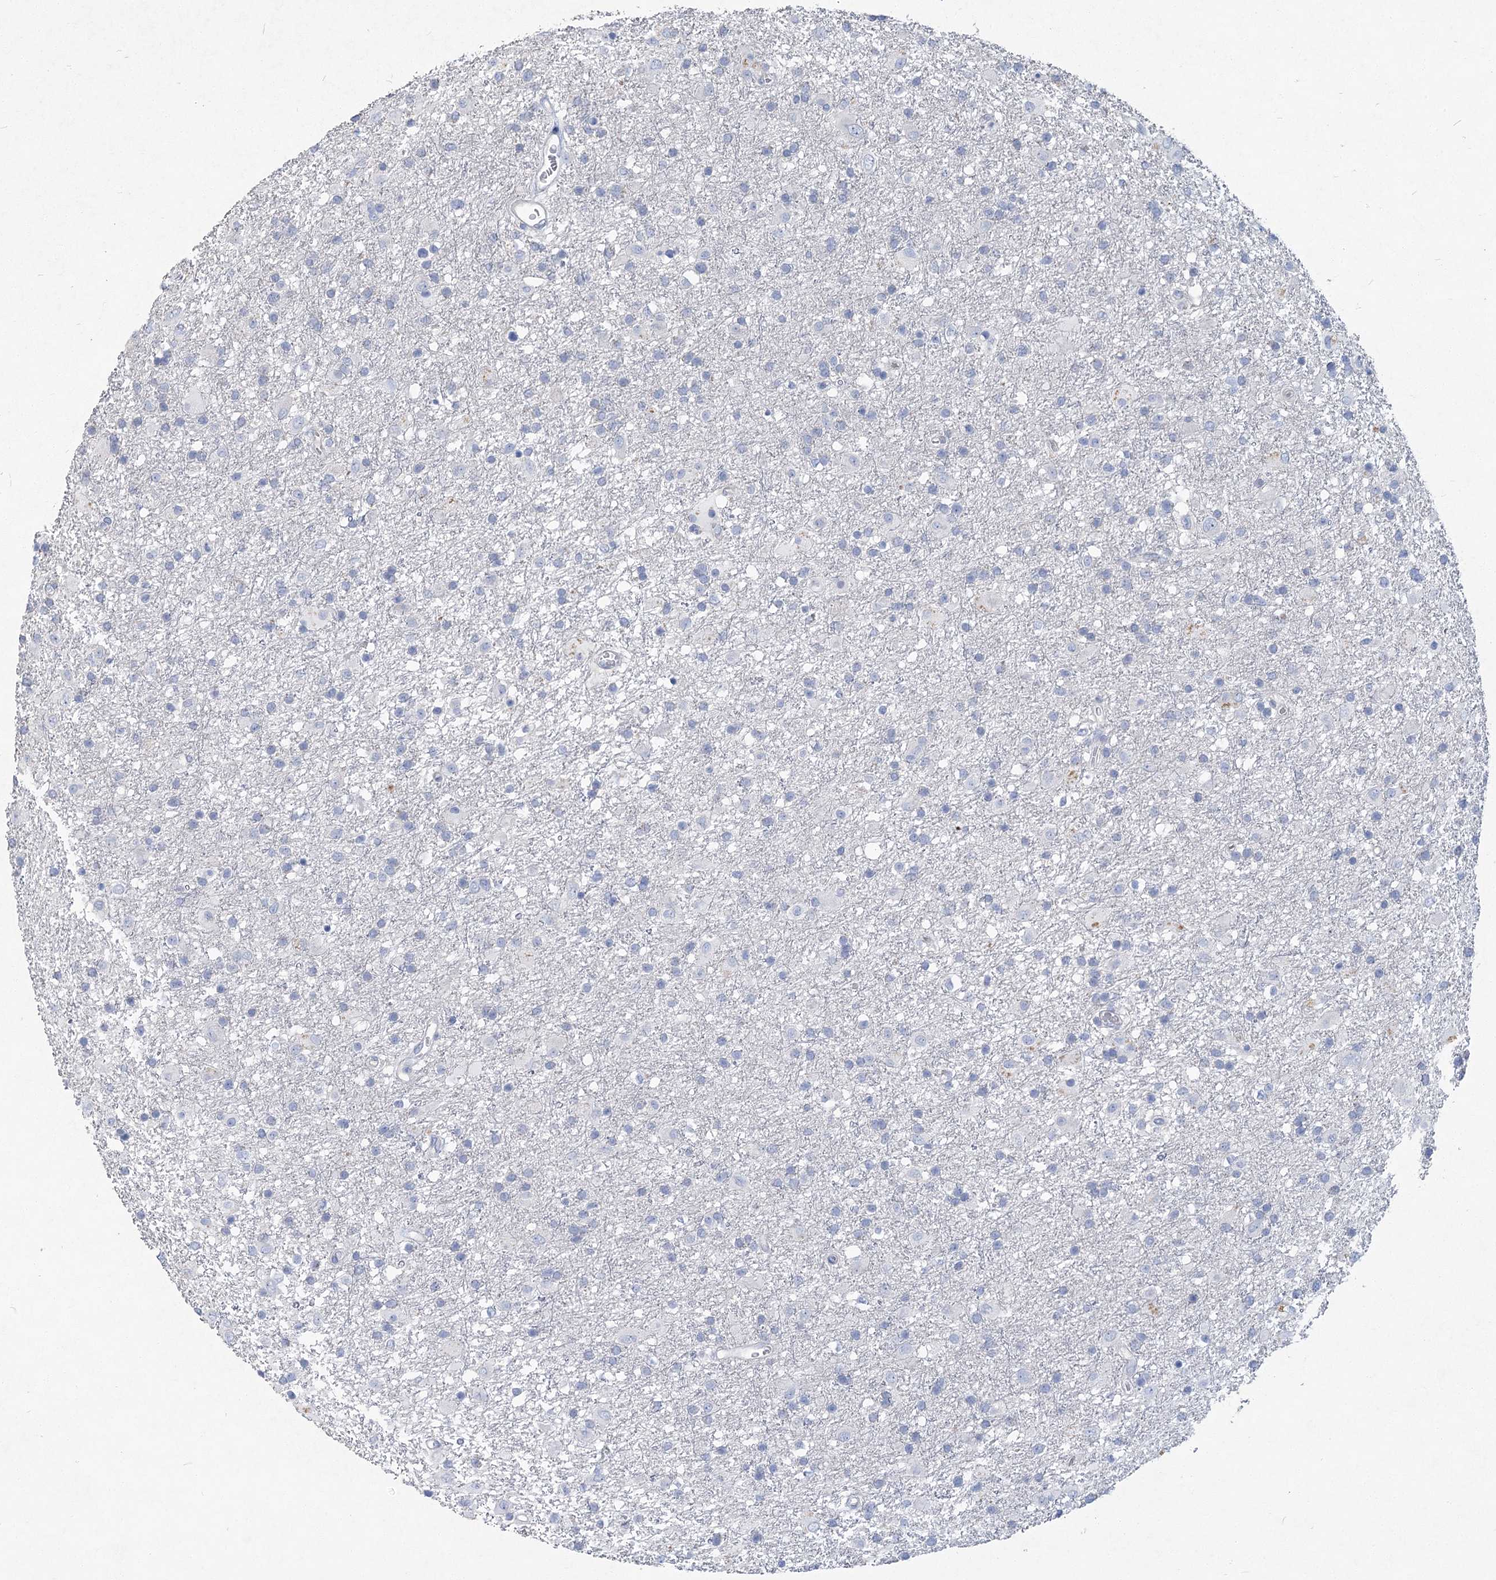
{"staining": {"intensity": "negative", "quantity": "none", "location": "none"}, "tissue": "glioma", "cell_type": "Tumor cells", "image_type": "cancer", "snomed": [{"axis": "morphology", "description": "Glioma, malignant, Low grade"}, {"axis": "topography", "description": "Brain"}], "caption": "An immunohistochemistry micrograph of malignant low-grade glioma is shown. There is no staining in tumor cells of malignant low-grade glioma.", "gene": "SLC9A3", "patient": {"sex": "male", "age": 65}}